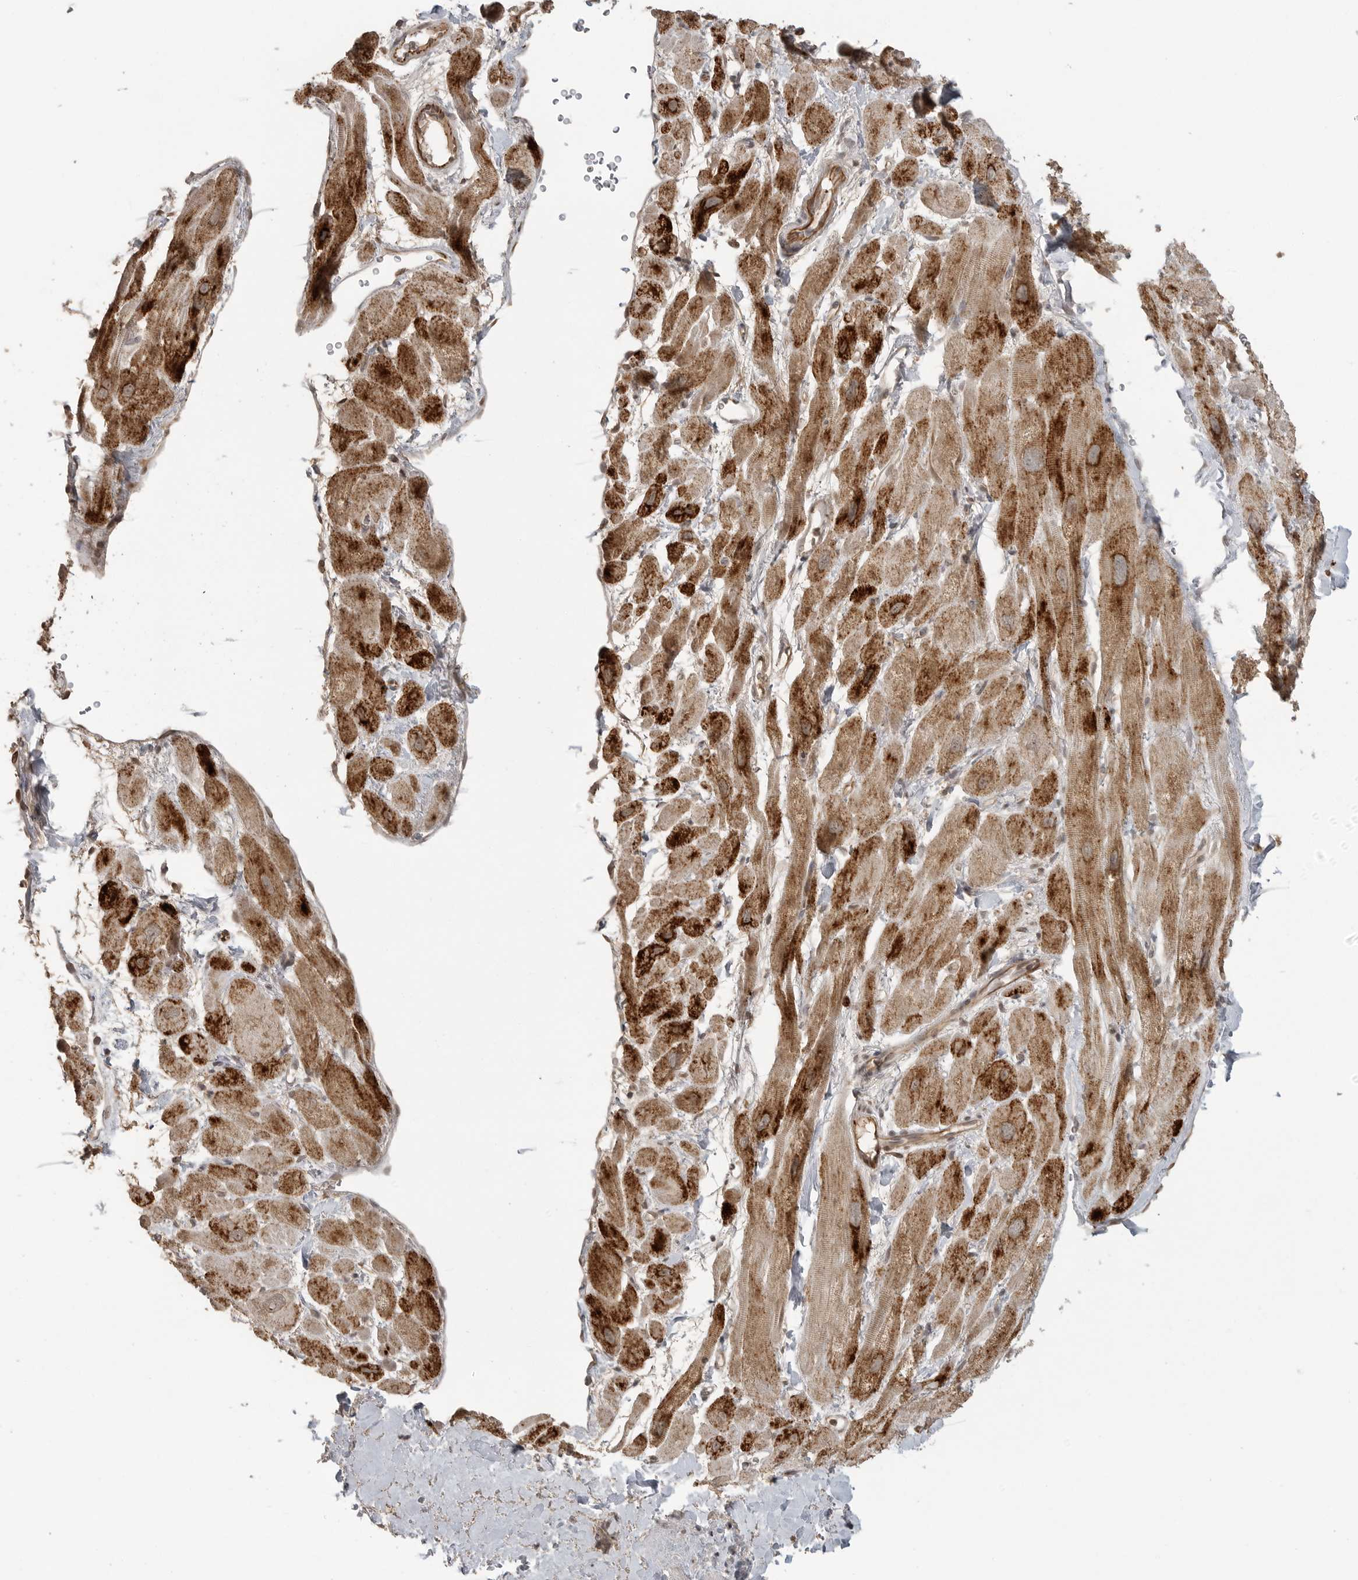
{"staining": {"intensity": "strong", "quantity": "25%-75%", "location": "cytoplasmic/membranous"}, "tissue": "heart muscle", "cell_type": "Cardiomyocytes", "image_type": "normal", "snomed": [{"axis": "morphology", "description": "Normal tissue, NOS"}, {"axis": "topography", "description": "Heart"}], "caption": "Protein expression analysis of benign heart muscle demonstrates strong cytoplasmic/membranous positivity in about 25%-75% of cardiomyocytes. The protein is shown in brown color, while the nuclei are stained blue.", "gene": "SMG8", "patient": {"sex": "male", "age": 49}}